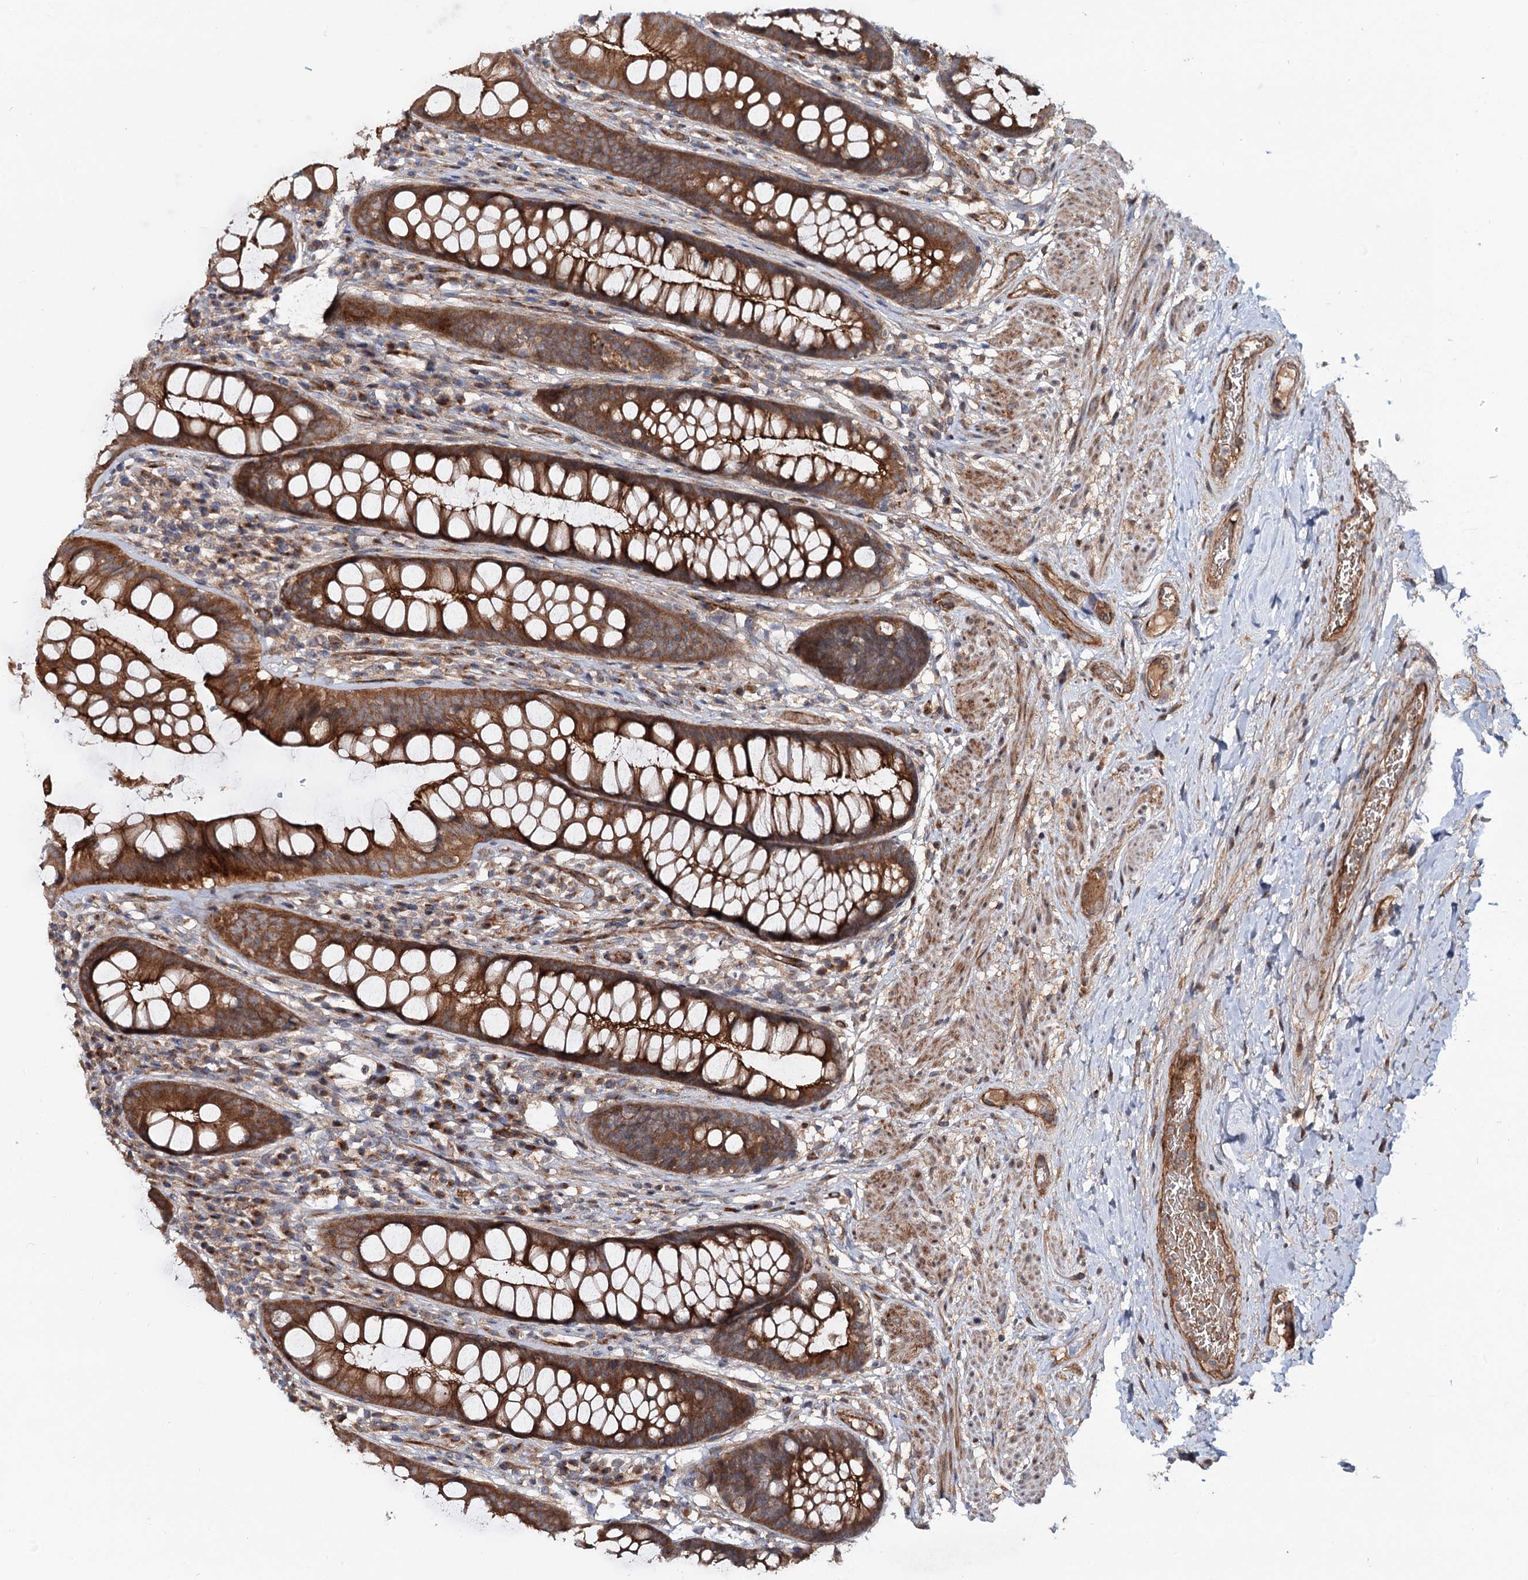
{"staining": {"intensity": "strong", "quantity": ">75%", "location": "cytoplasmic/membranous"}, "tissue": "rectum", "cell_type": "Glandular cells", "image_type": "normal", "snomed": [{"axis": "morphology", "description": "Normal tissue, NOS"}, {"axis": "topography", "description": "Rectum"}], "caption": "DAB (3,3'-diaminobenzidine) immunohistochemical staining of unremarkable human rectum demonstrates strong cytoplasmic/membranous protein staining in approximately >75% of glandular cells.", "gene": "ADGRG4", "patient": {"sex": "male", "age": 74}}